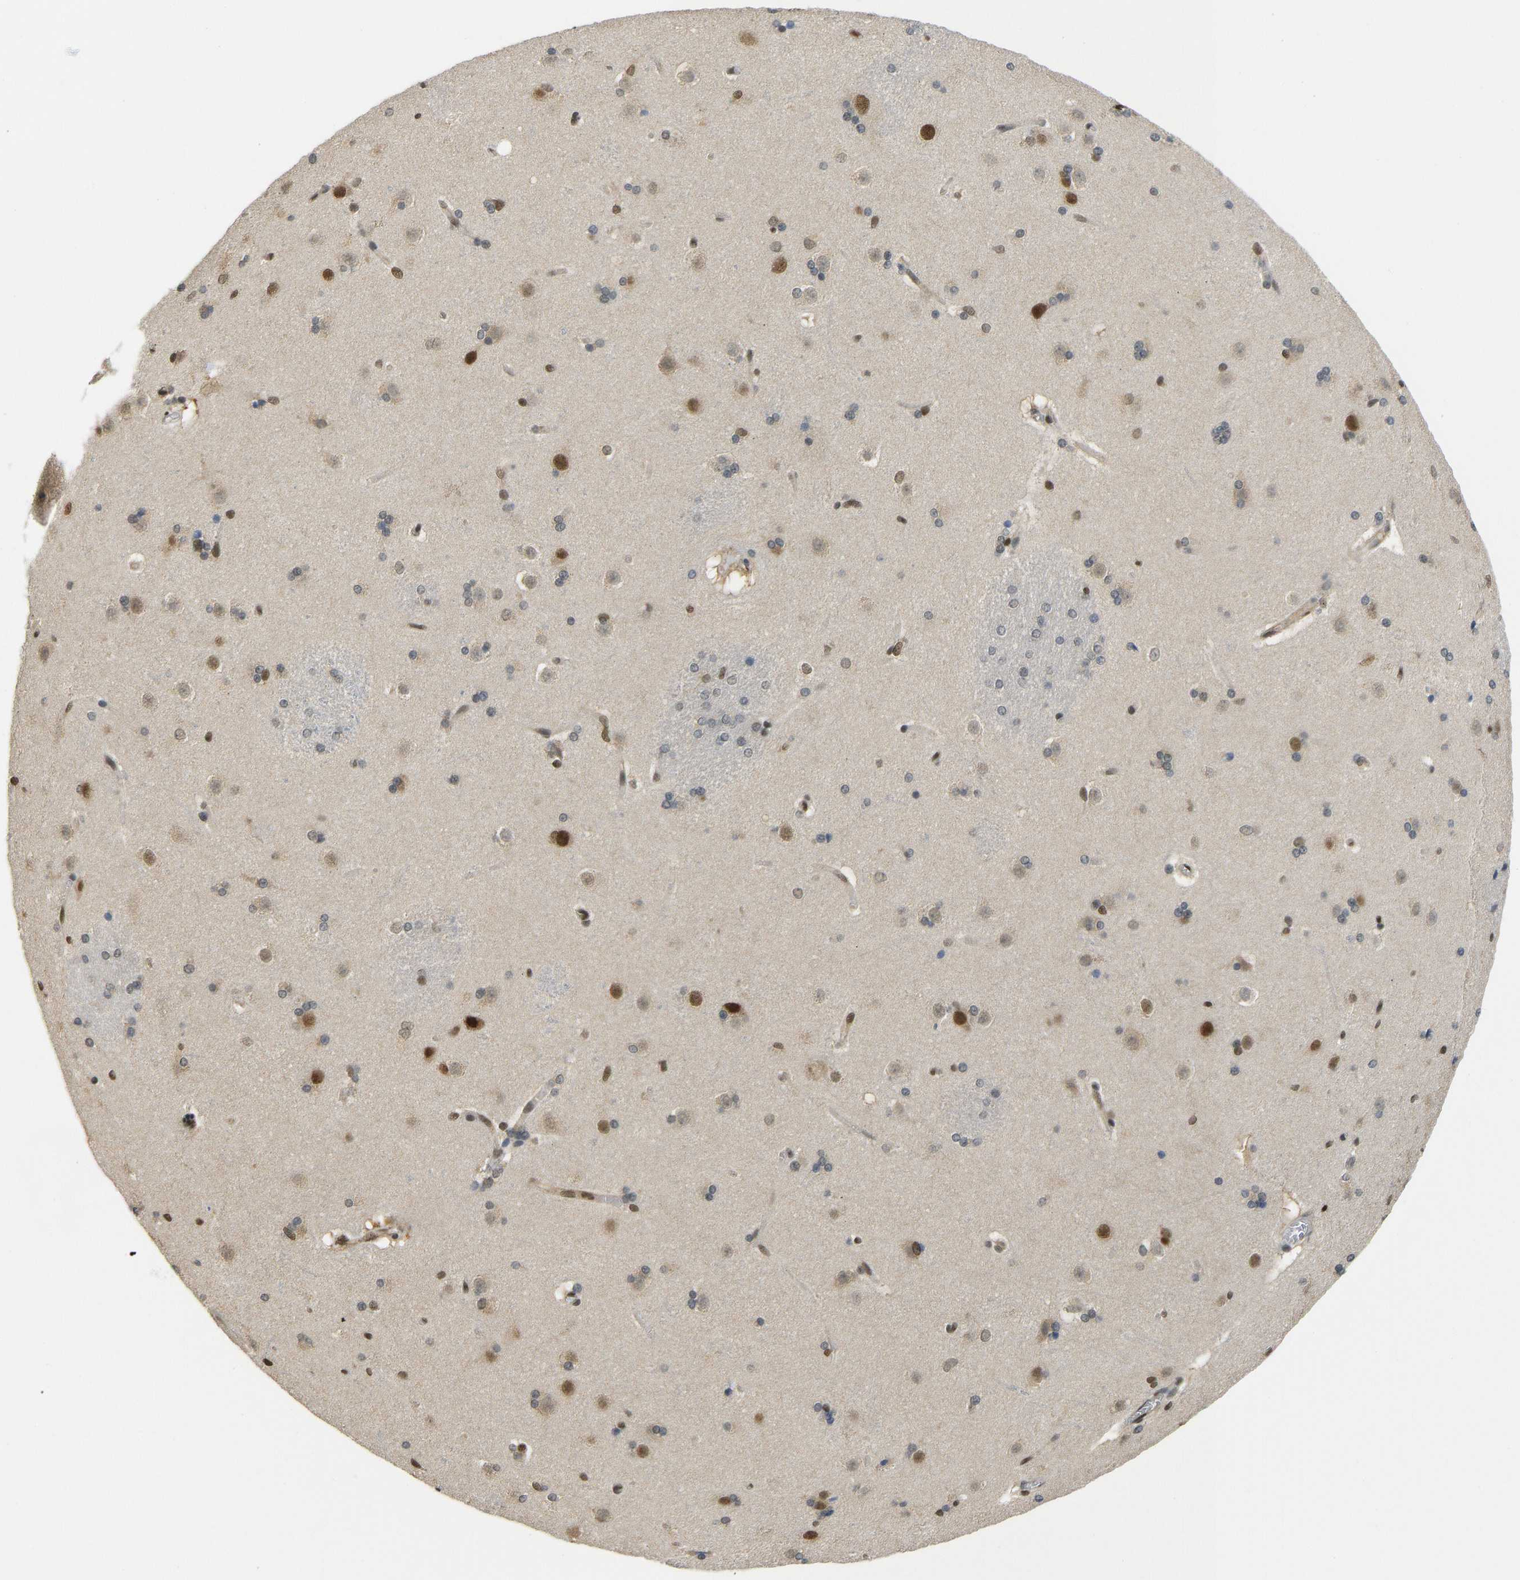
{"staining": {"intensity": "strong", "quantity": "<25%", "location": "nuclear"}, "tissue": "caudate", "cell_type": "Glial cells", "image_type": "normal", "snomed": [{"axis": "morphology", "description": "Normal tissue, NOS"}, {"axis": "topography", "description": "Lateral ventricle wall"}], "caption": "Strong nuclear positivity is seen in approximately <25% of glial cells in benign caudate.", "gene": "ZSCAN20", "patient": {"sex": "female", "age": 19}}